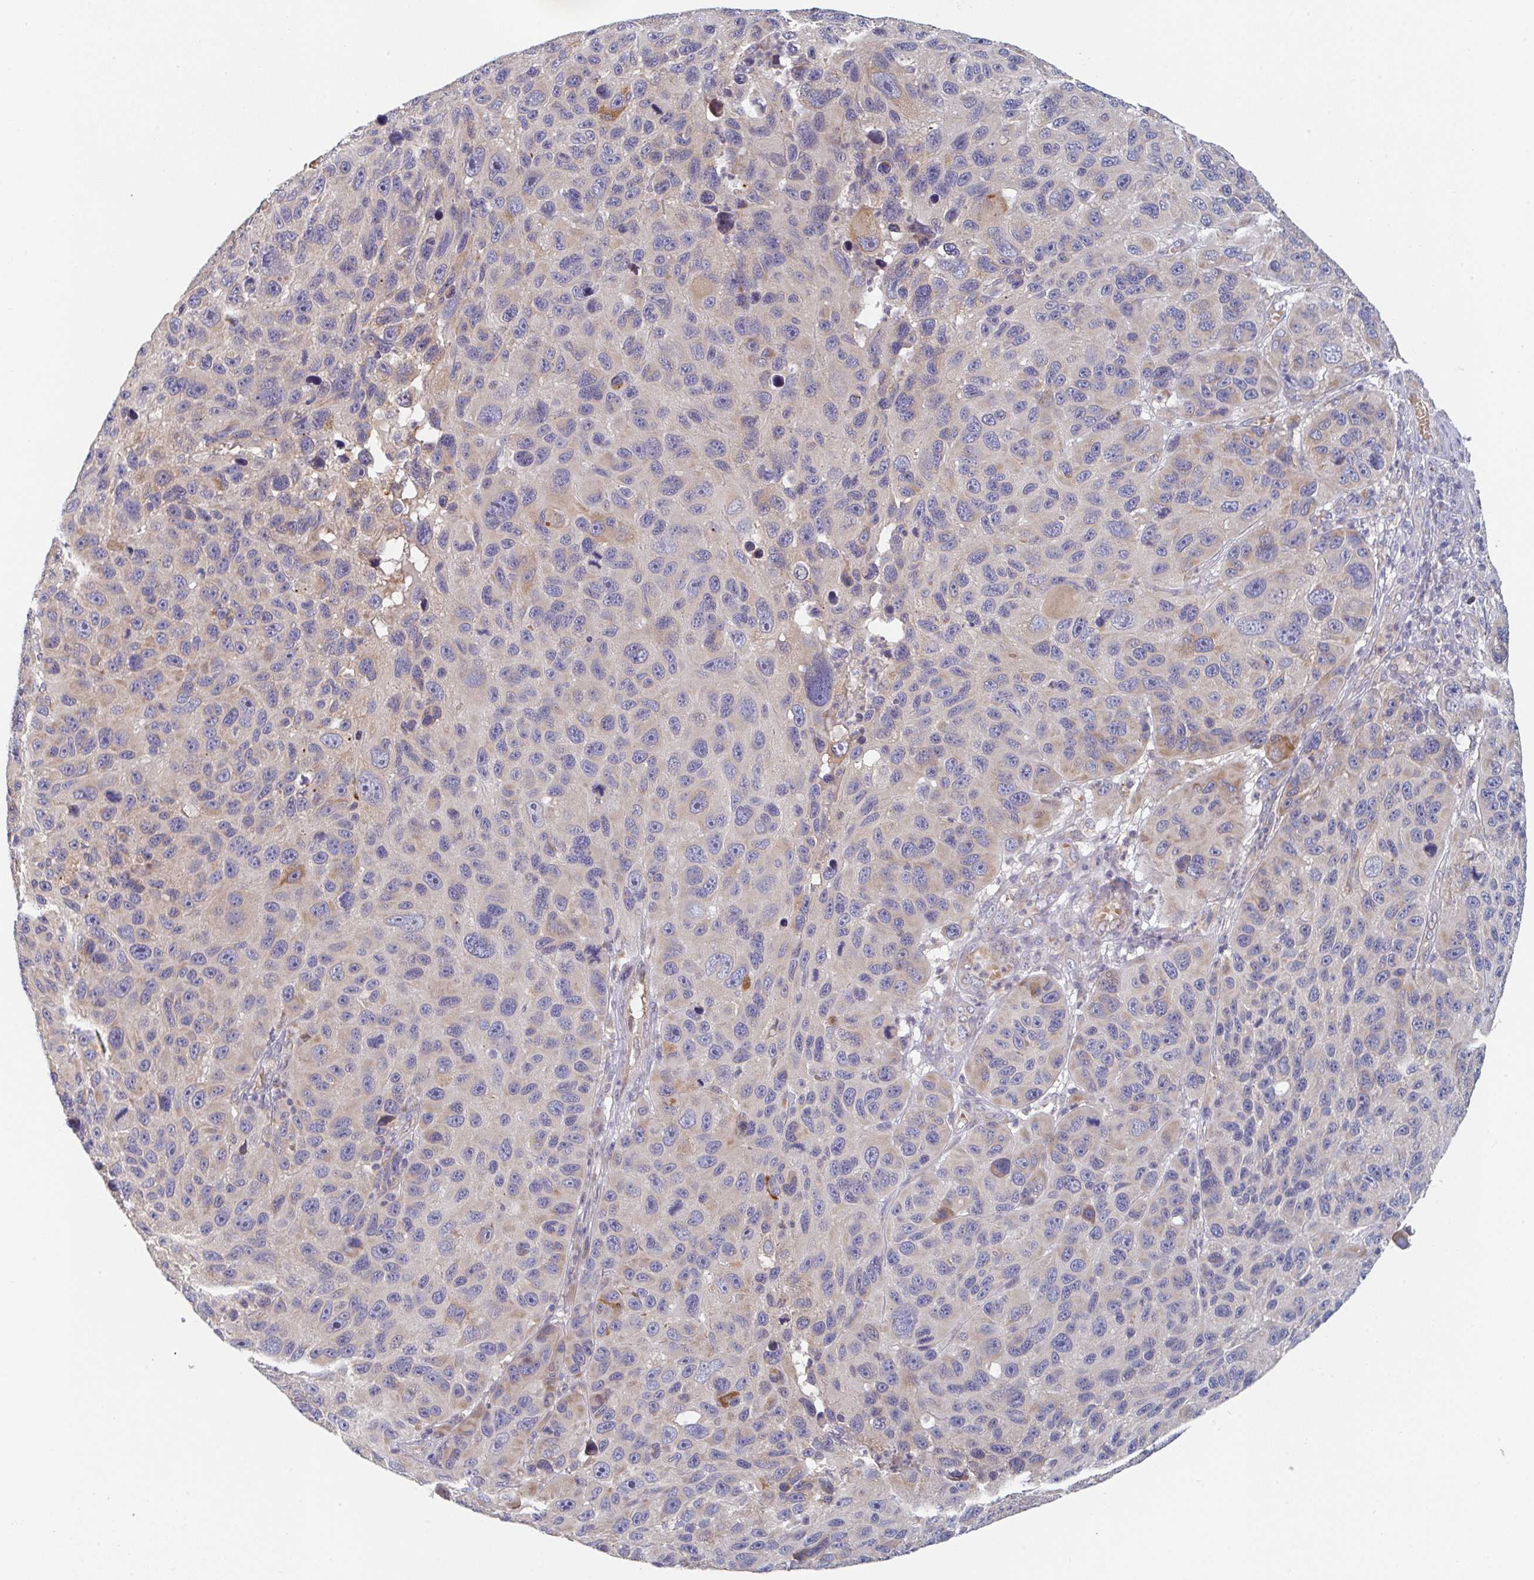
{"staining": {"intensity": "negative", "quantity": "none", "location": "none"}, "tissue": "melanoma", "cell_type": "Tumor cells", "image_type": "cancer", "snomed": [{"axis": "morphology", "description": "Malignant melanoma, NOS"}, {"axis": "topography", "description": "Skin"}], "caption": "Tumor cells are negative for protein expression in human melanoma. (Brightfield microscopy of DAB immunohistochemistry (IHC) at high magnification).", "gene": "ELOVL1", "patient": {"sex": "male", "age": 53}}